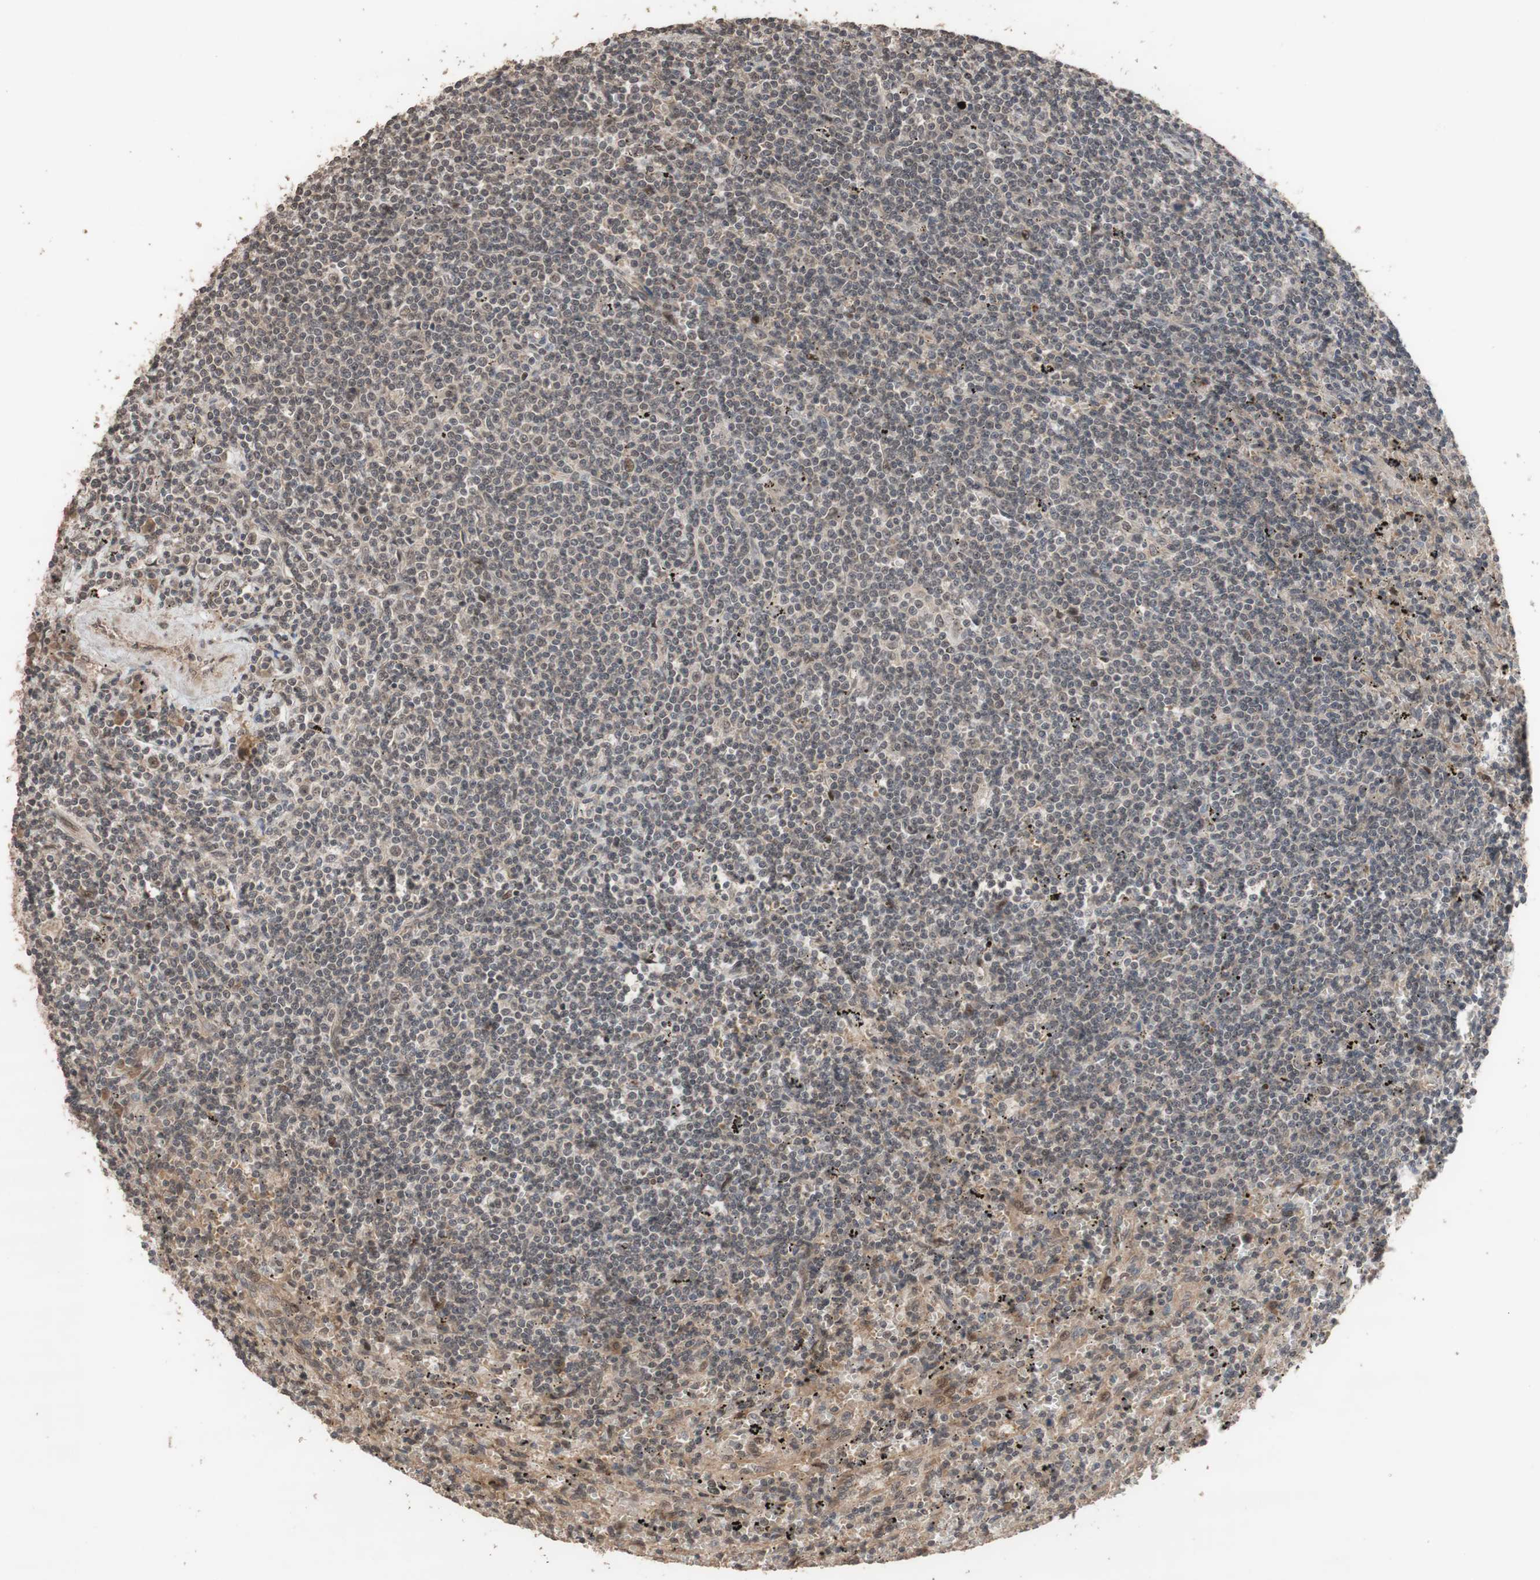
{"staining": {"intensity": "negative", "quantity": "none", "location": "none"}, "tissue": "lymphoma", "cell_type": "Tumor cells", "image_type": "cancer", "snomed": [{"axis": "morphology", "description": "Malignant lymphoma, non-Hodgkin's type, Low grade"}, {"axis": "topography", "description": "Spleen"}], "caption": "Protein analysis of lymphoma shows no significant staining in tumor cells.", "gene": "KANSL1", "patient": {"sex": "male", "age": 76}}